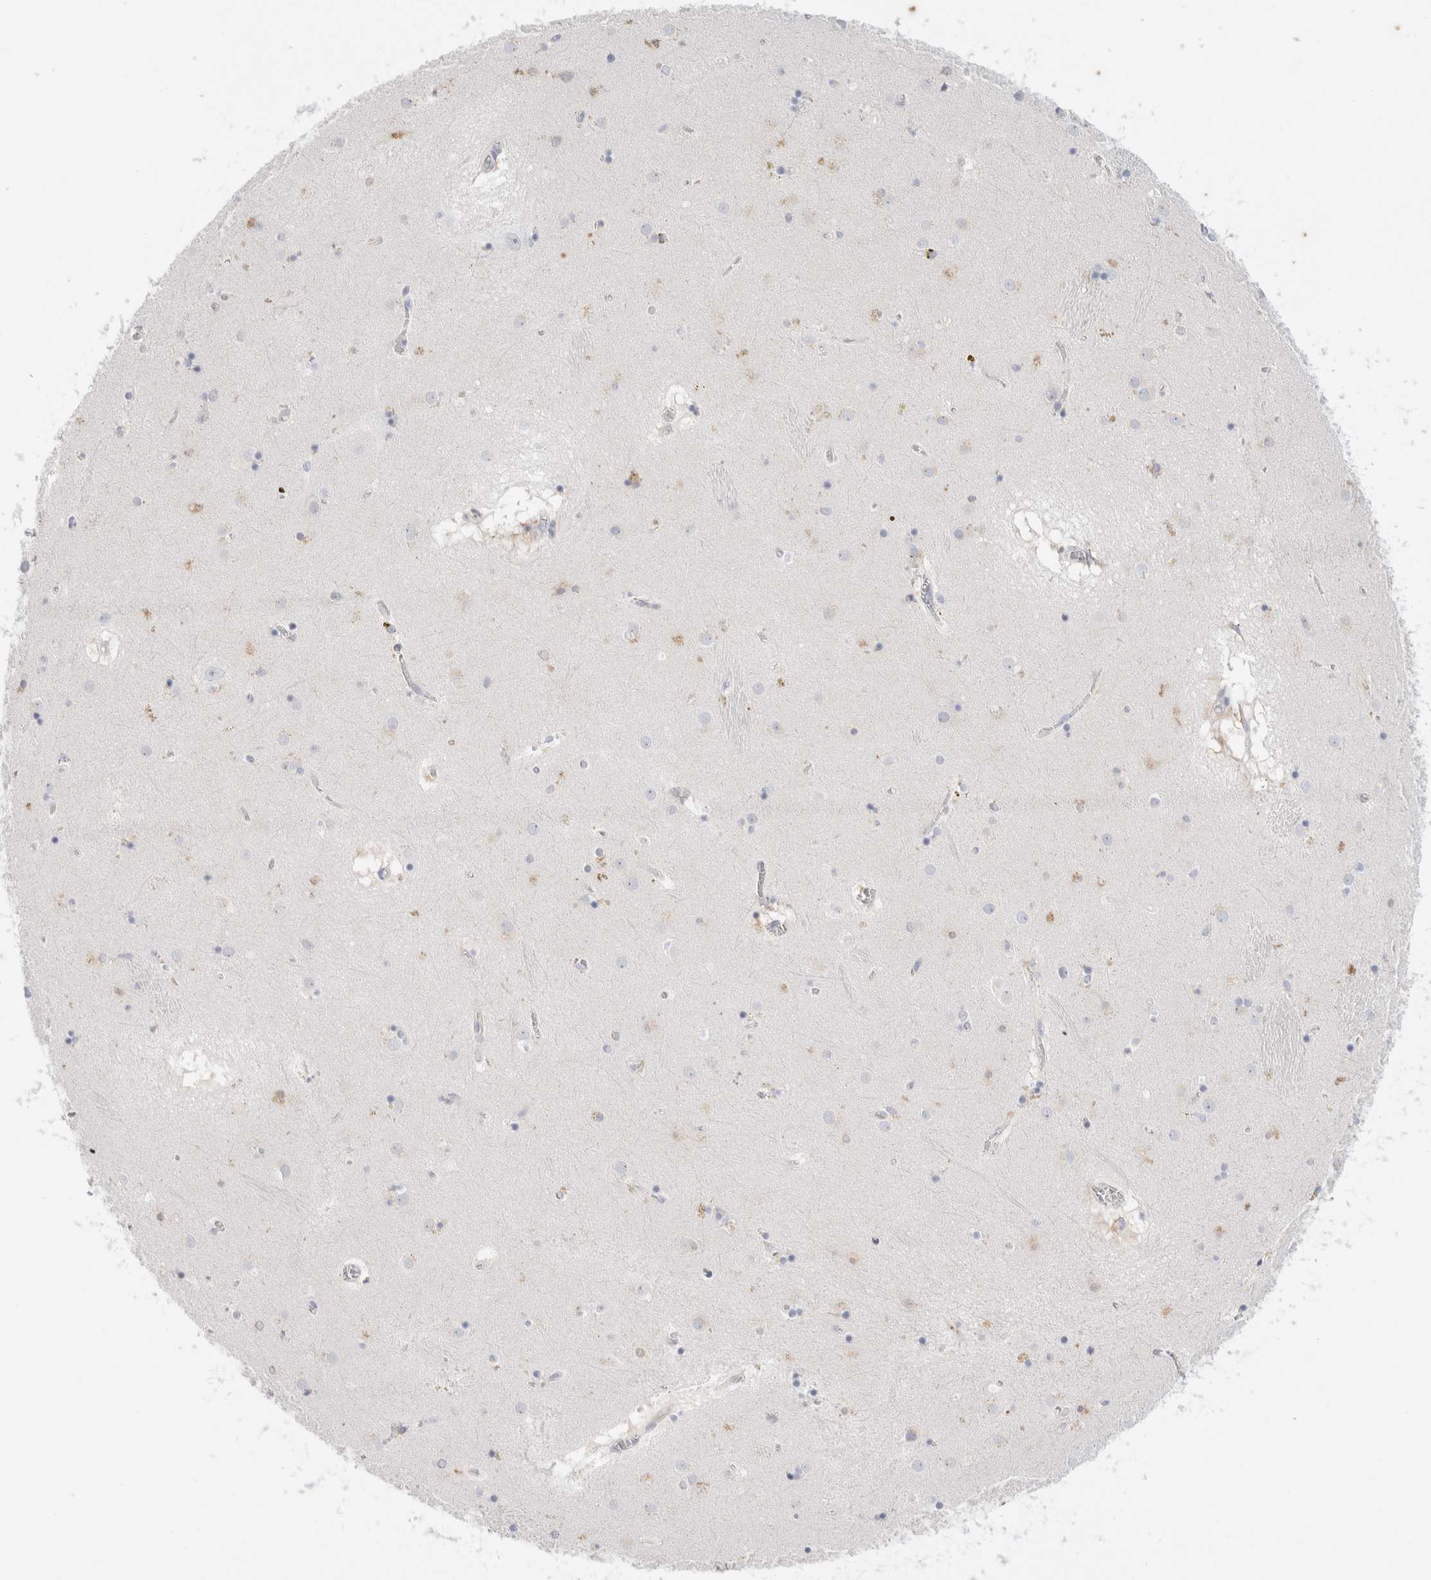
{"staining": {"intensity": "weak", "quantity": "<25%", "location": "cytoplasmic/membranous"}, "tissue": "caudate", "cell_type": "Glial cells", "image_type": "normal", "snomed": [{"axis": "morphology", "description": "Normal tissue, NOS"}, {"axis": "topography", "description": "Lateral ventricle wall"}], "caption": "IHC histopathology image of benign caudate: human caudate stained with DAB demonstrates no significant protein expression in glial cells.", "gene": "ADAM30", "patient": {"sex": "male", "age": 70}}